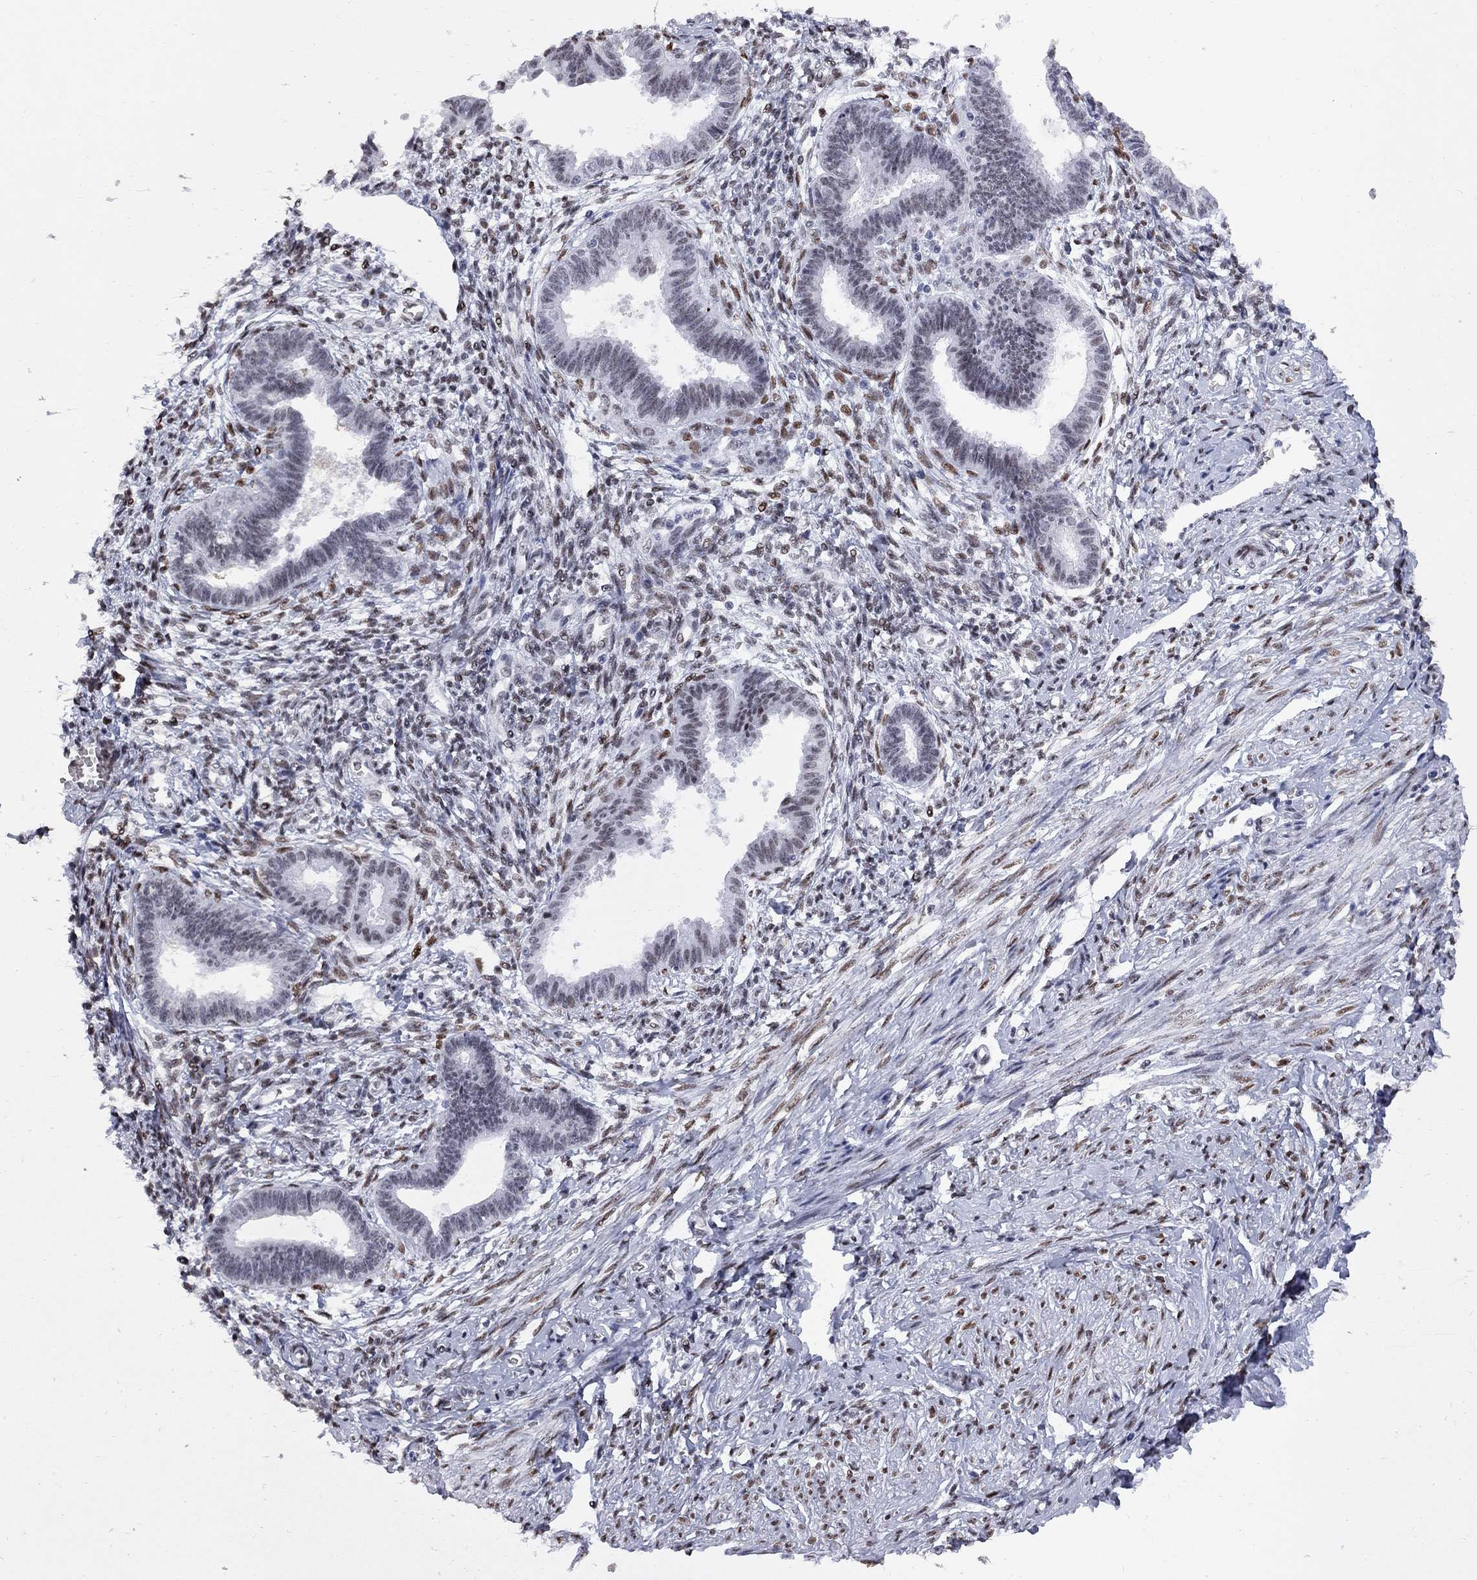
{"staining": {"intensity": "moderate", "quantity": "<25%", "location": "nuclear"}, "tissue": "endometrium", "cell_type": "Cells in endometrial stroma", "image_type": "normal", "snomed": [{"axis": "morphology", "description": "Normal tissue, NOS"}, {"axis": "topography", "description": "Cervix"}, {"axis": "topography", "description": "Endometrium"}], "caption": "Cells in endometrial stroma show low levels of moderate nuclear positivity in about <25% of cells in unremarkable human endometrium.", "gene": "ZBTB47", "patient": {"sex": "female", "age": 37}}